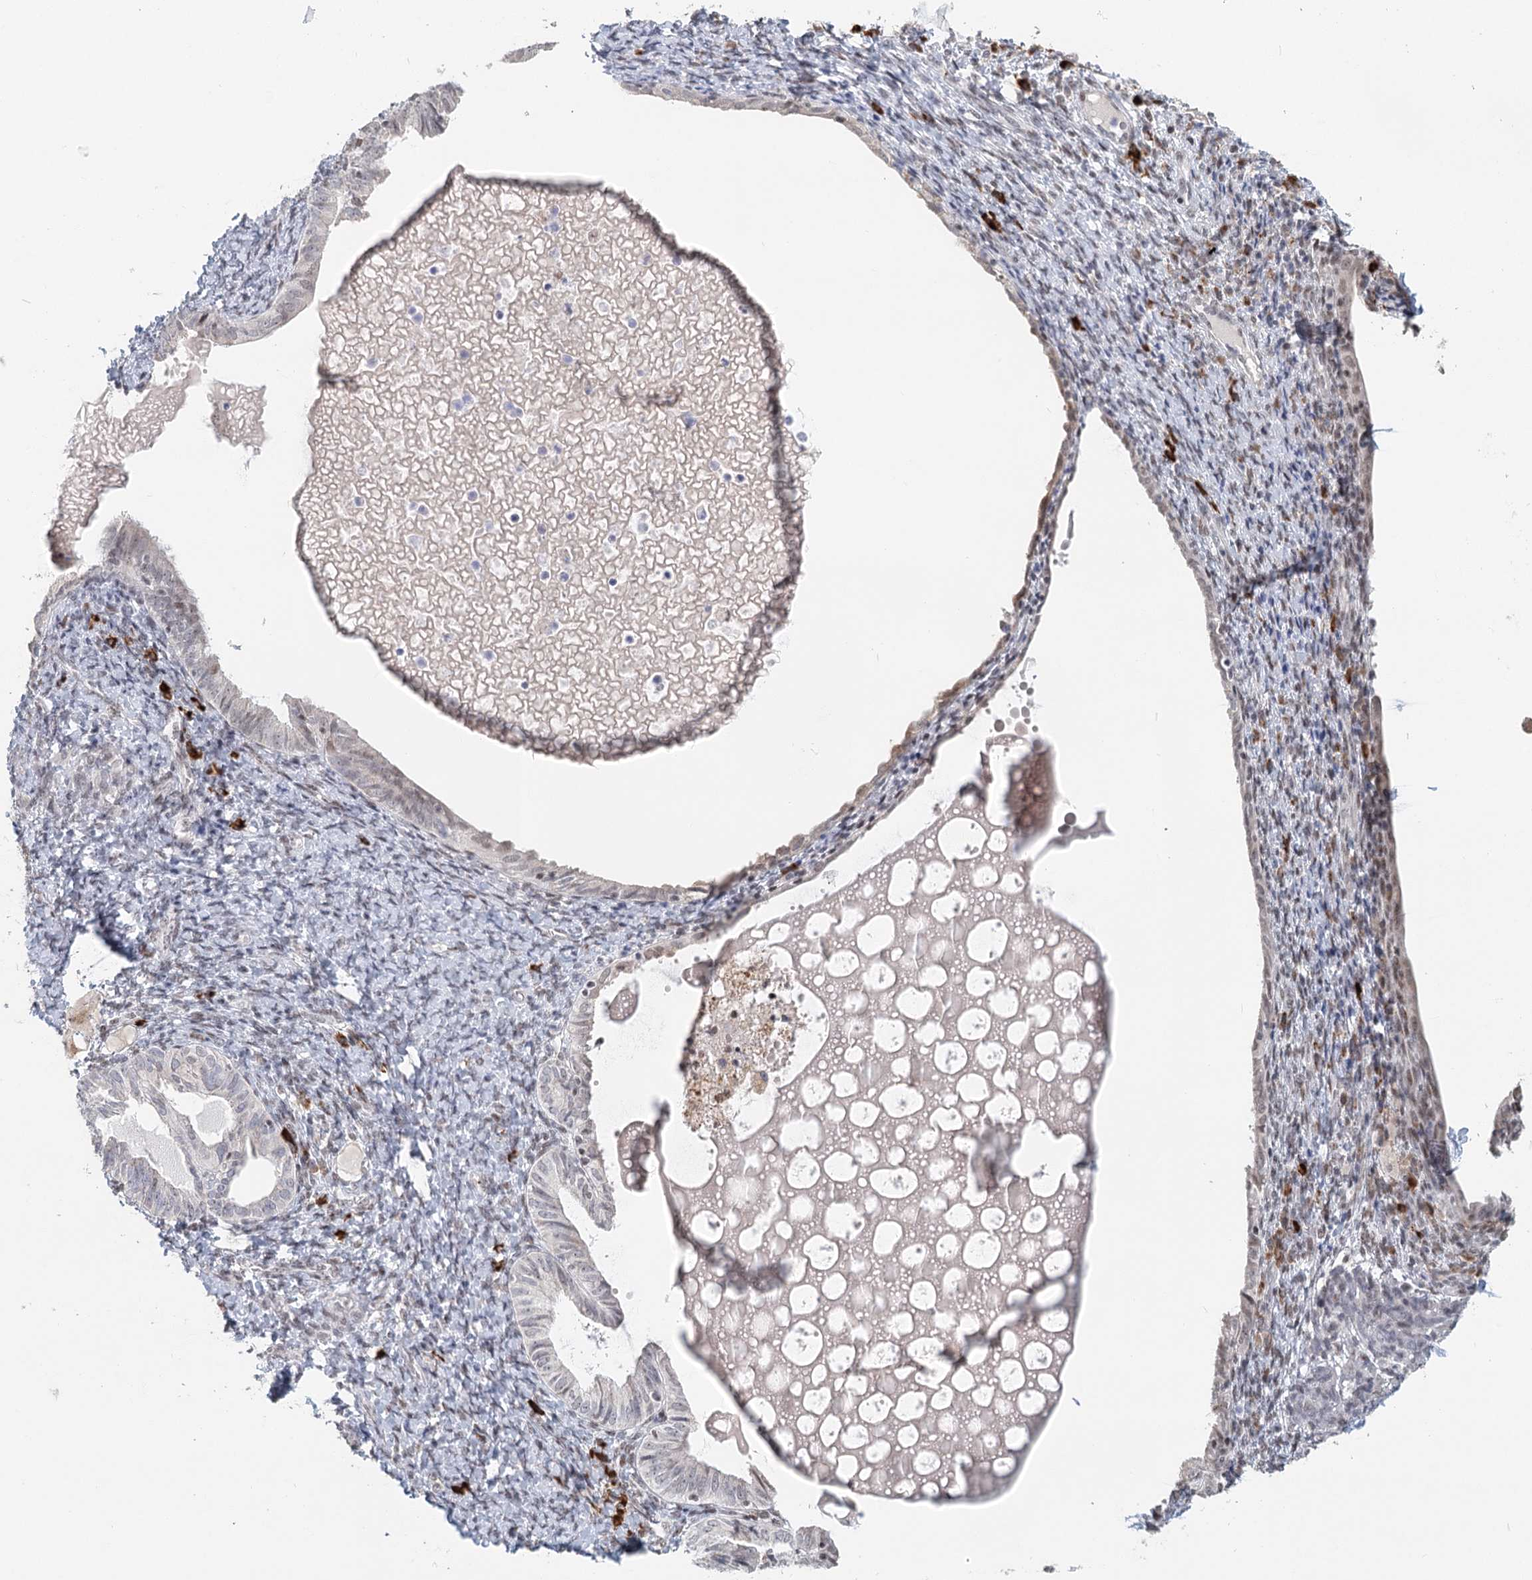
{"staining": {"intensity": "negative", "quantity": "none", "location": "none"}, "tissue": "endometrium", "cell_type": "Cells in endometrial stroma", "image_type": "normal", "snomed": [{"axis": "morphology", "description": "Normal tissue, NOS"}, {"axis": "topography", "description": "Endometrium"}], "caption": "Unremarkable endometrium was stained to show a protein in brown. There is no significant staining in cells in endometrial stroma. (Immunohistochemistry, brightfield microscopy, high magnification).", "gene": "BNIP5", "patient": {"sex": "female", "age": 72}}